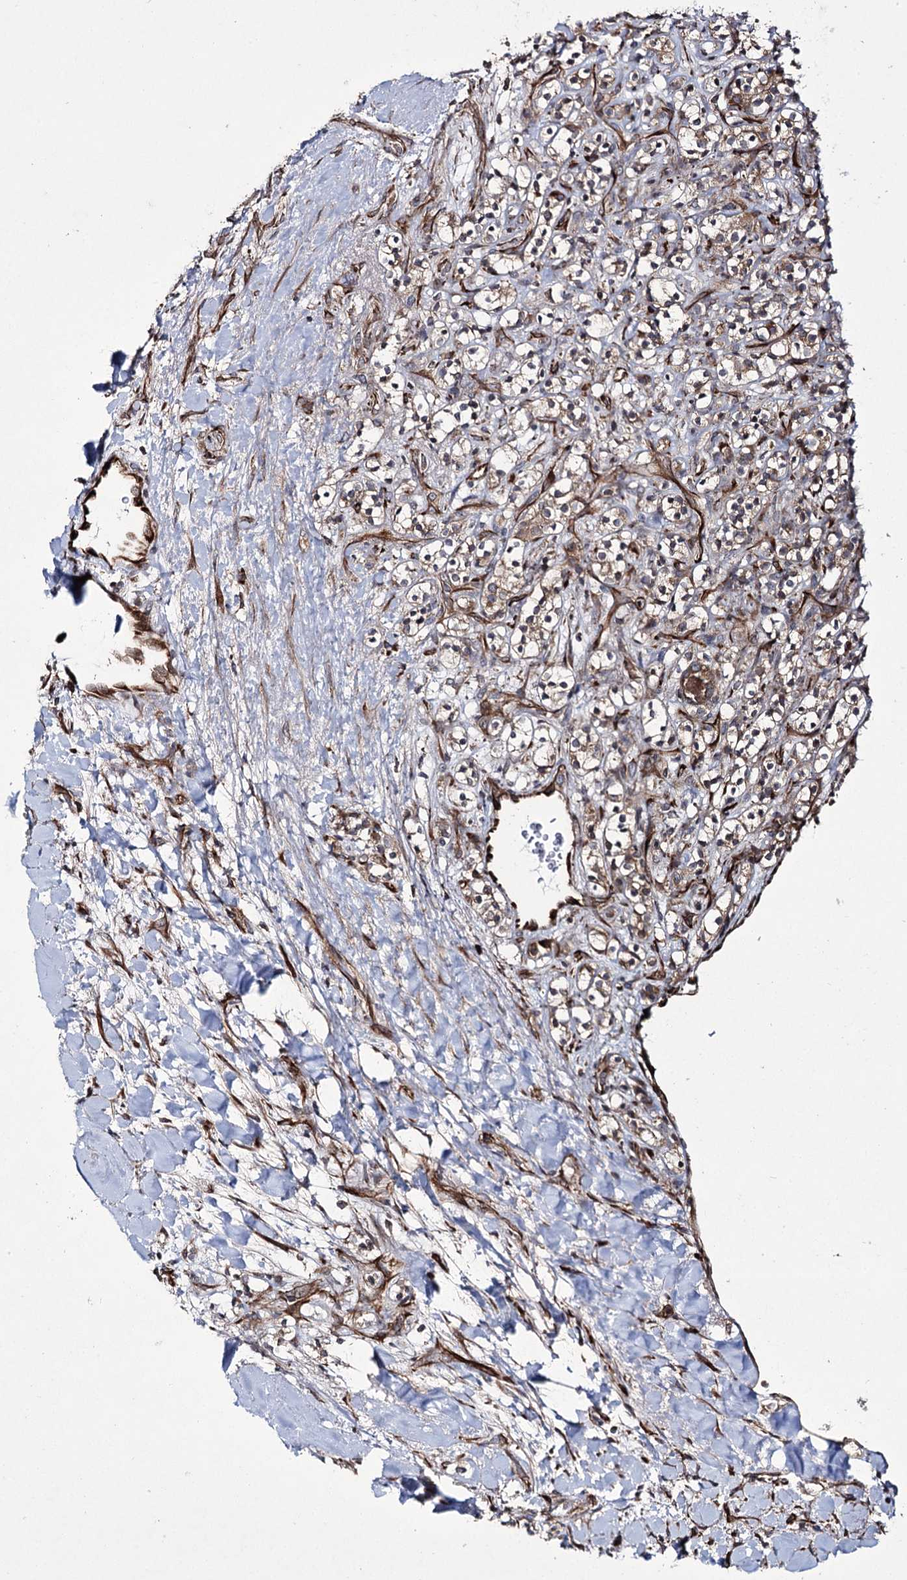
{"staining": {"intensity": "weak", "quantity": ">75%", "location": "cytoplasmic/membranous"}, "tissue": "renal cancer", "cell_type": "Tumor cells", "image_type": "cancer", "snomed": [{"axis": "morphology", "description": "Adenocarcinoma, NOS"}, {"axis": "topography", "description": "Kidney"}], "caption": "DAB (3,3'-diaminobenzidine) immunohistochemical staining of human renal adenocarcinoma reveals weak cytoplasmic/membranous protein expression in approximately >75% of tumor cells.", "gene": "HECTD2", "patient": {"sex": "male", "age": 77}}